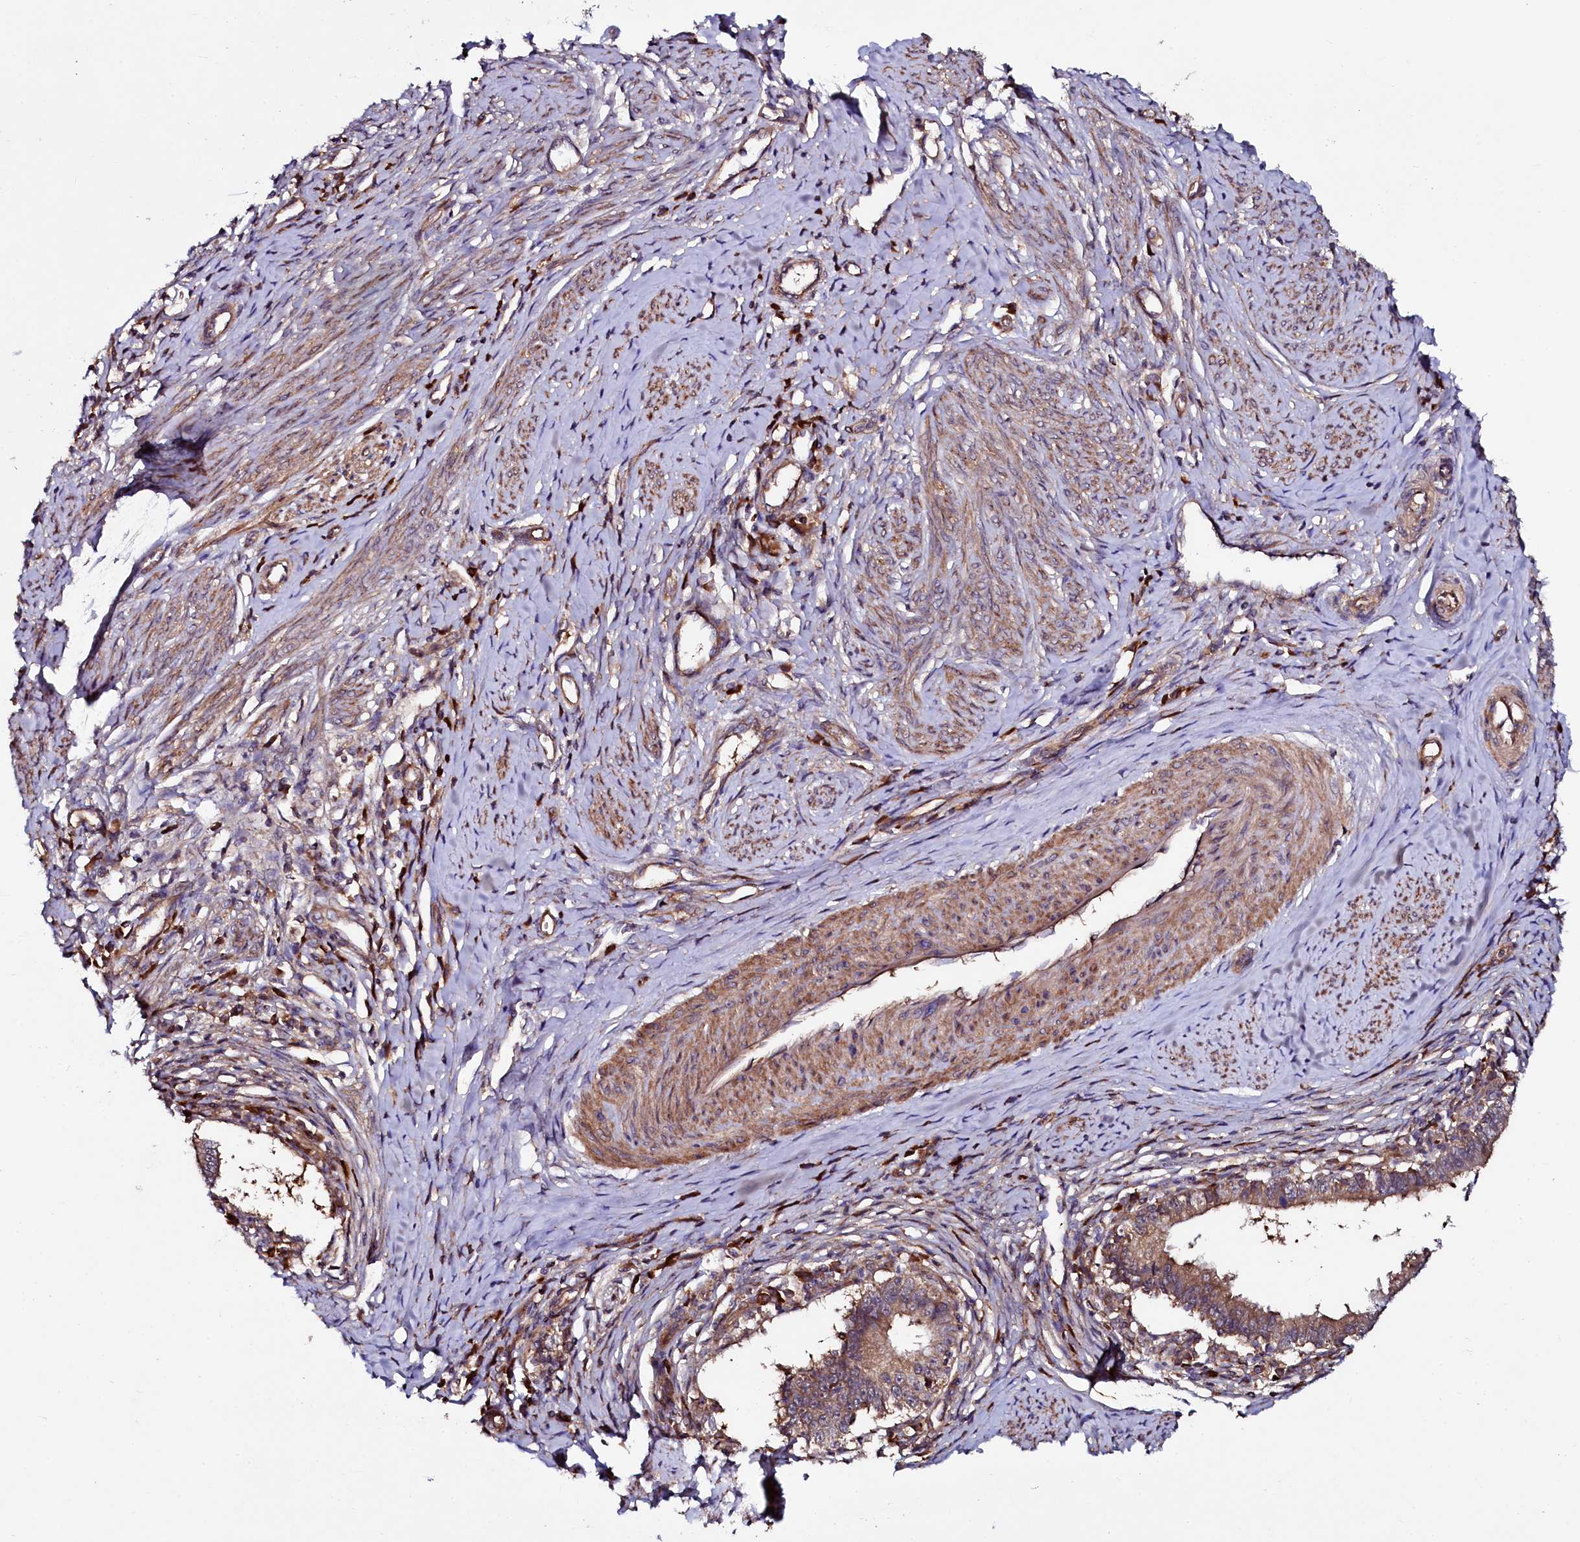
{"staining": {"intensity": "moderate", "quantity": ">75%", "location": "cytoplasmic/membranous"}, "tissue": "cervical cancer", "cell_type": "Tumor cells", "image_type": "cancer", "snomed": [{"axis": "morphology", "description": "Adenocarcinoma, NOS"}, {"axis": "topography", "description": "Cervix"}], "caption": "Tumor cells show medium levels of moderate cytoplasmic/membranous positivity in approximately >75% of cells in human adenocarcinoma (cervical). Ihc stains the protein of interest in brown and the nuclei are stained blue.", "gene": "USPL1", "patient": {"sex": "female", "age": 36}}